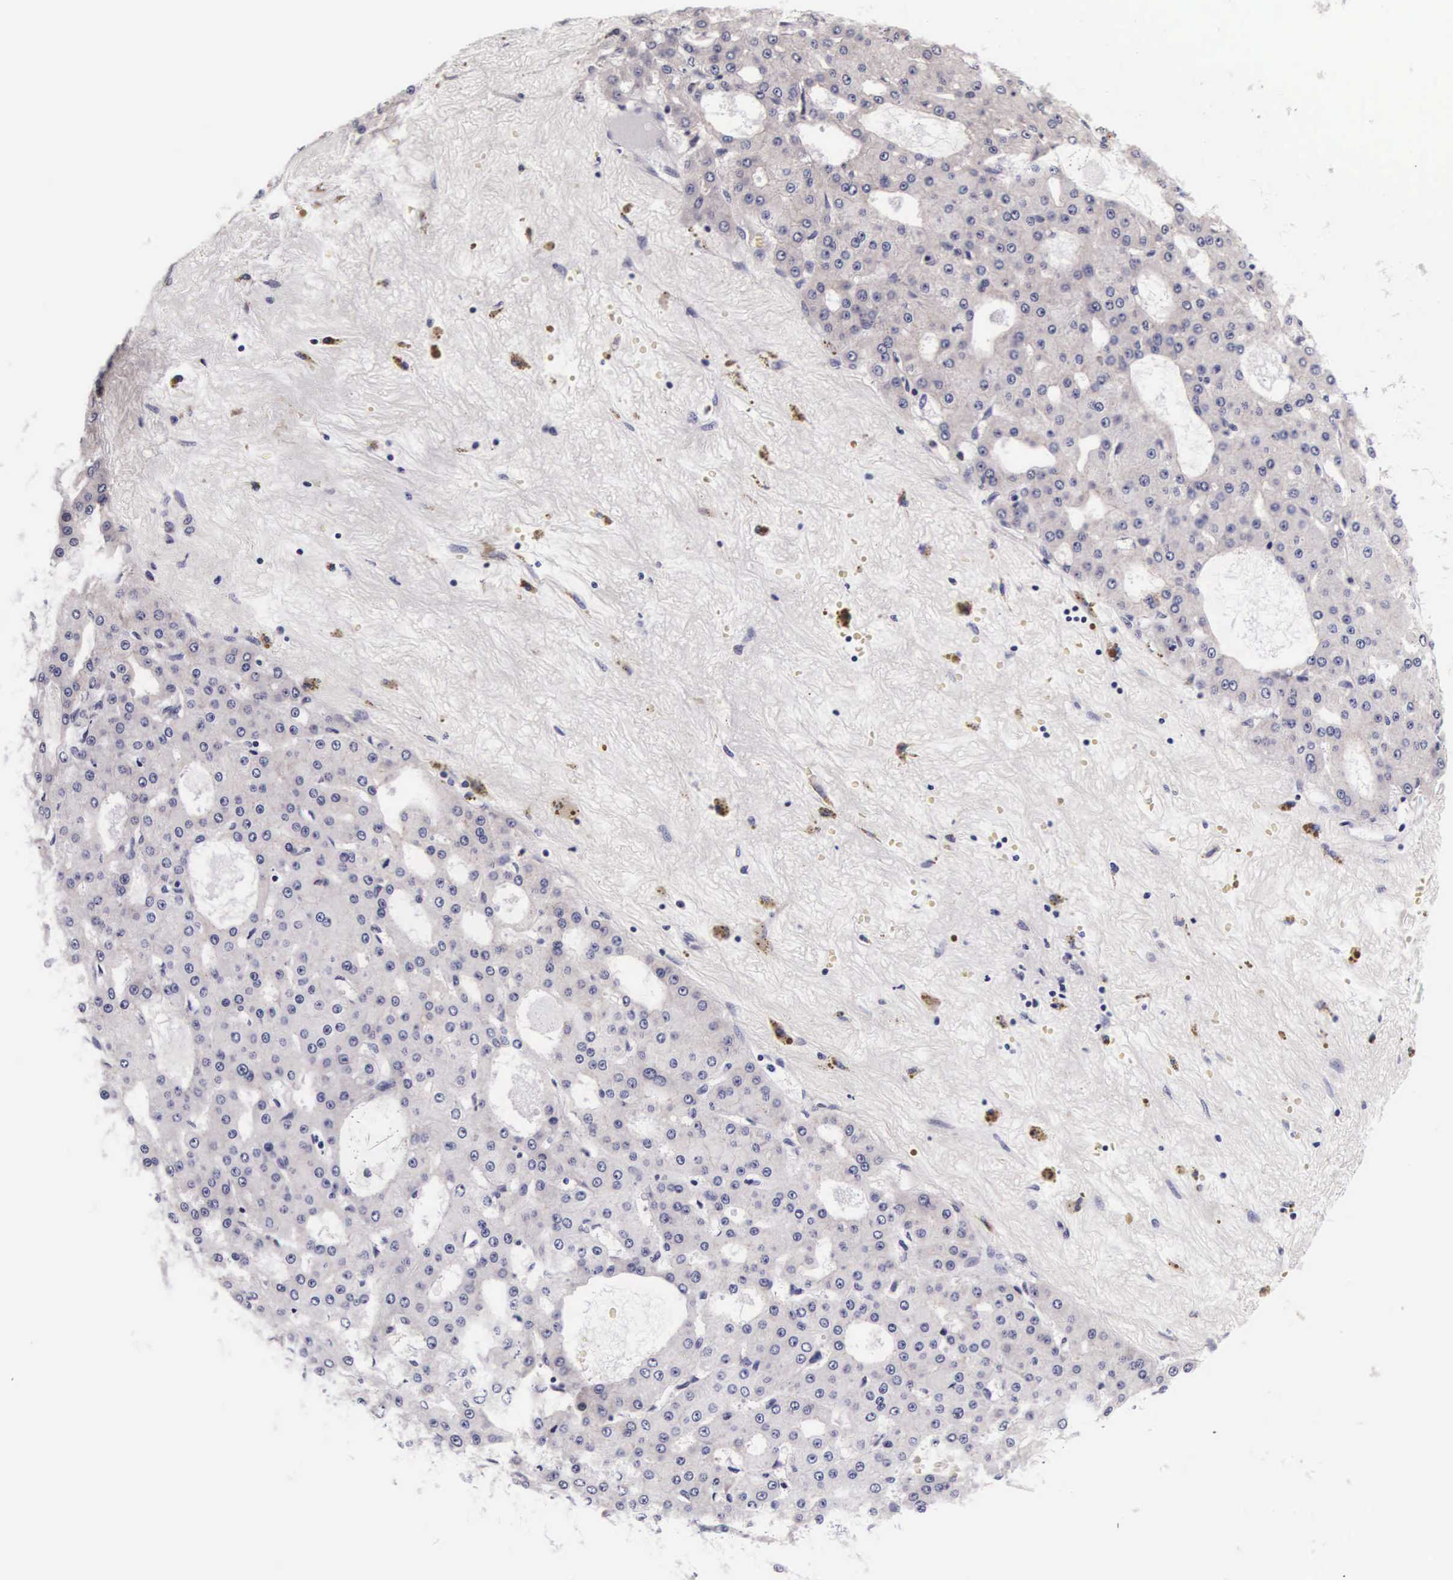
{"staining": {"intensity": "negative", "quantity": "none", "location": "none"}, "tissue": "liver cancer", "cell_type": "Tumor cells", "image_type": "cancer", "snomed": [{"axis": "morphology", "description": "Carcinoma, Hepatocellular, NOS"}, {"axis": "topography", "description": "Liver"}], "caption": "The photomicrograph demonstrates no staining of tumor cells in liver cancer. (Immunohistochemistry (ihc), brightfield microscopy, high magnification).", "gene": "PHETA2", "patient": {"sex": "male", "age": 47}}